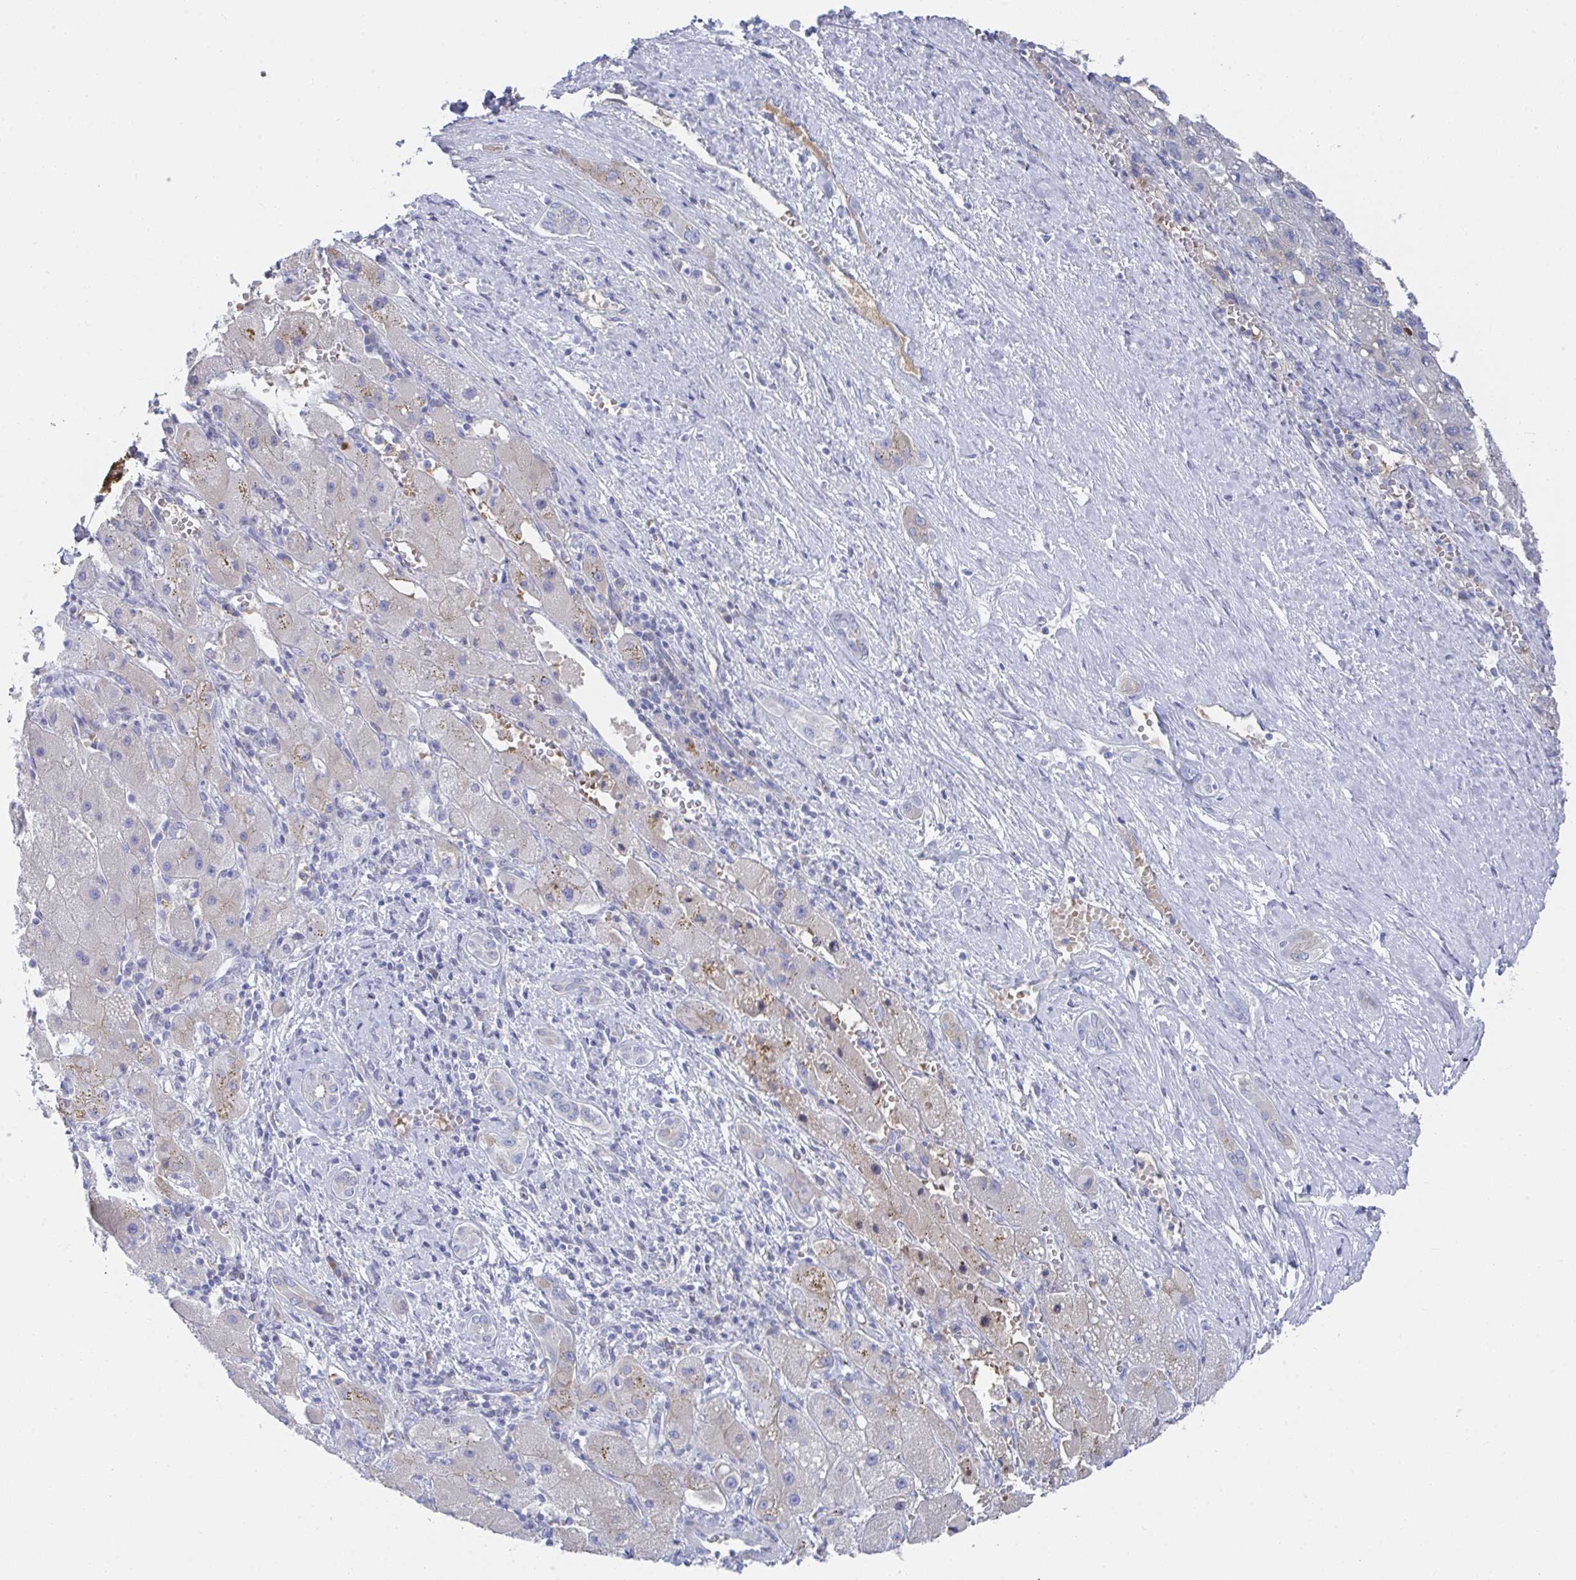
{"staining": {"intensity": "negative", "quantity": "none", "location": "none"}, "tissue": "liver cancer", "cell_type": "Tumor cells", "image_type": "cancer", "snomed": [{"axis": "morphology", "description": "Carcinoma, Hepatocellular, NOS"}, {"axis": "topography", "description": "Liver"}], "caption": "High power microscopy photomicrograph of an IHC photomicrograph of liver cancer (hepatocellular carcinoma), revealing no significant positivity in tumor cells.", "gene": "TNFAIP6", "patient": {"sex": "female", "age": 82}}